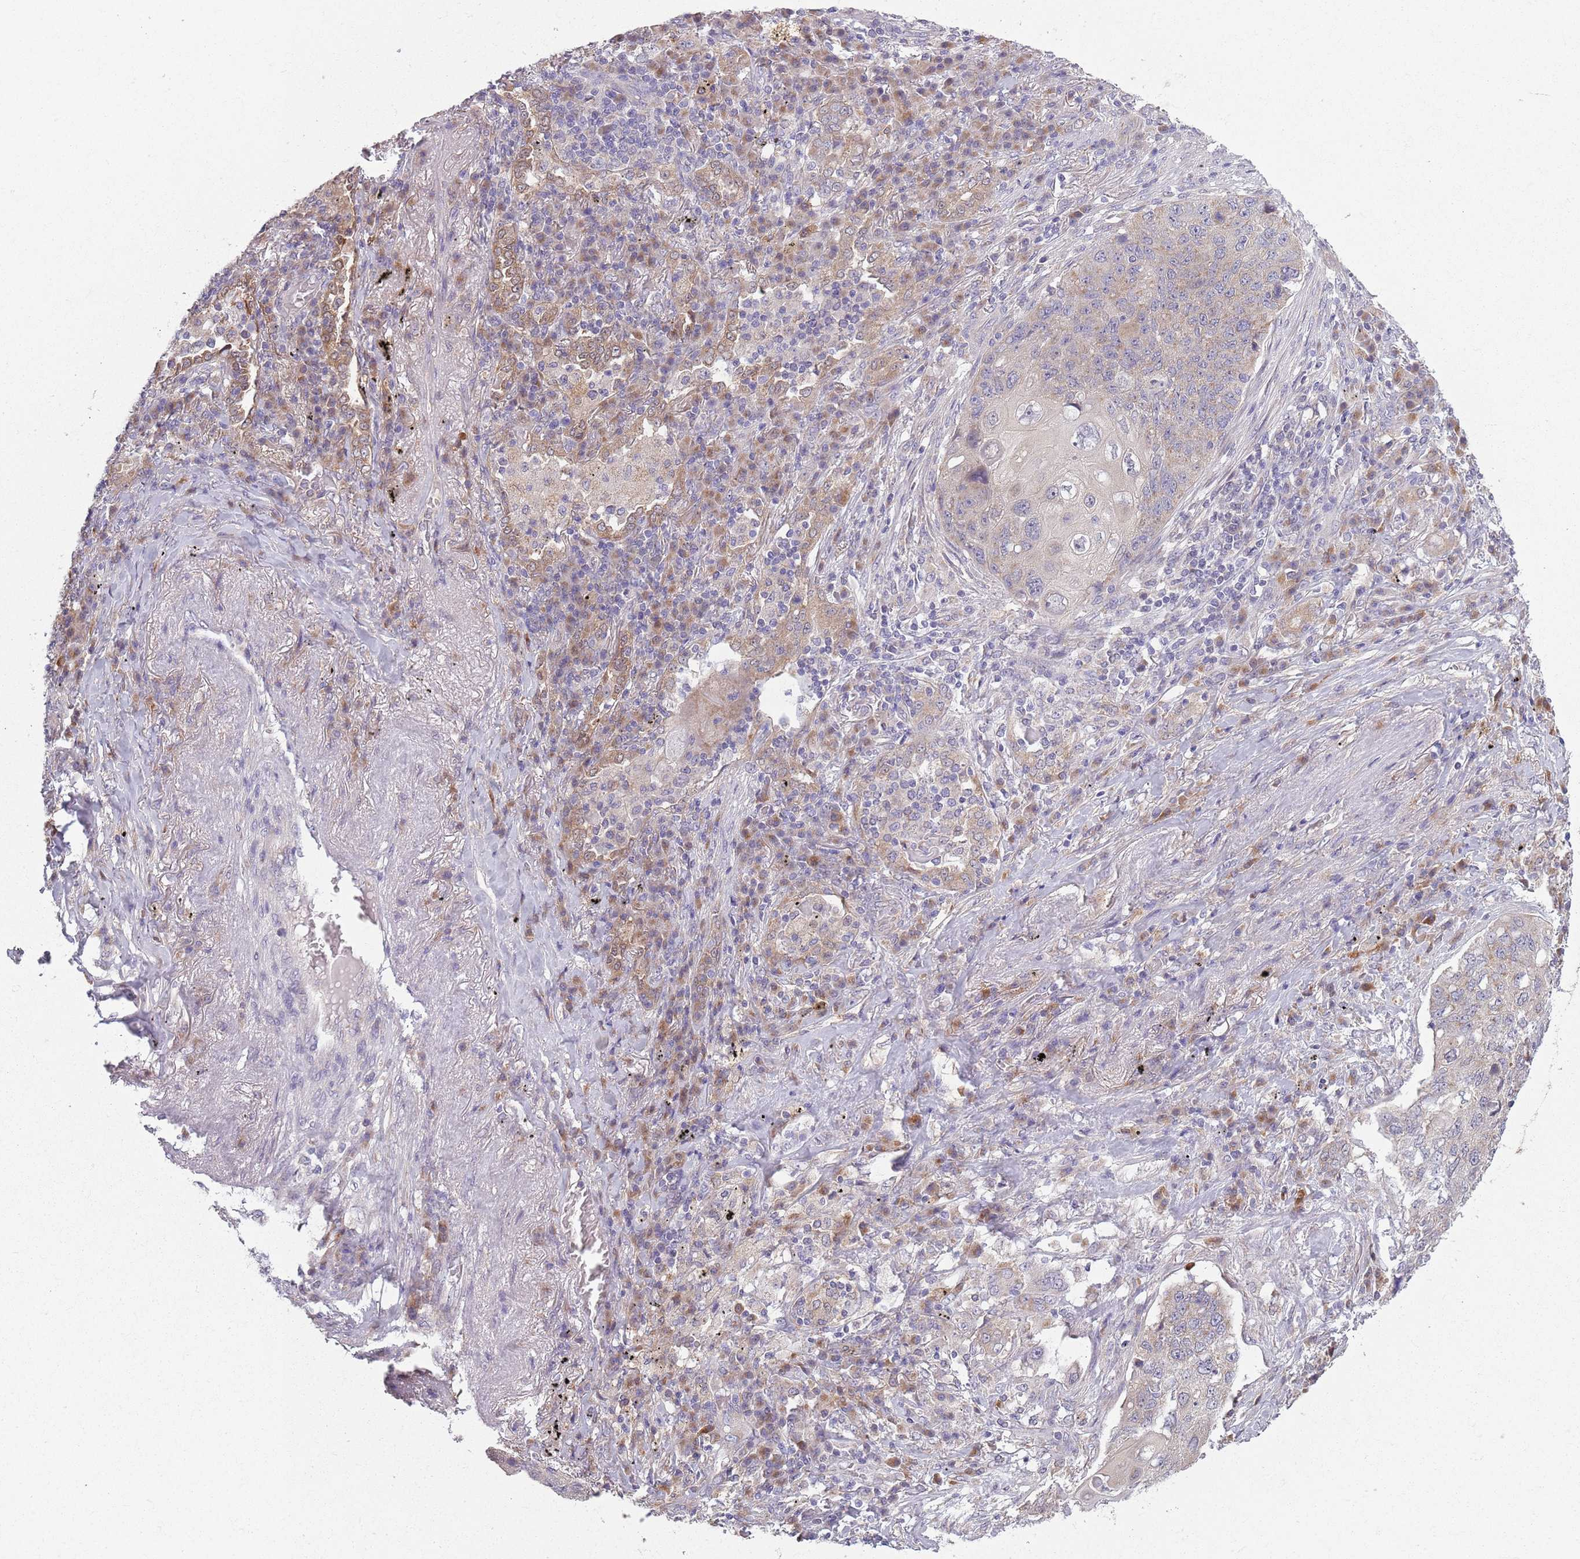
{"staining": {"intensity": "weak", "quantity": "<25%", "location": "cytoplasmic/membranous"}, "tissue": "lung cancer", "cell_type": "Tumor cells", "image_type": "cancer", "snomed": [{"axis": "morphology", "description": "Squamous cell carcinoma, NOS"}, {"axis": "topography", "description": "Lung"}], "caption": "Immunohistochemistry (IHC) histopathology image of neoplastic tissue: squamous cell carcinoma (lung) stained with DAB (3,3'-diaminobenzidine) demonstrates no significant protein expression in tumor cells. Brightfield microscopy of immunohistochemistry stained with DAB (brown) and hematoxylin (blue), captured at high magnification.", "gene": "COQ5", "patient": {"sex": "female", "age": 63}}